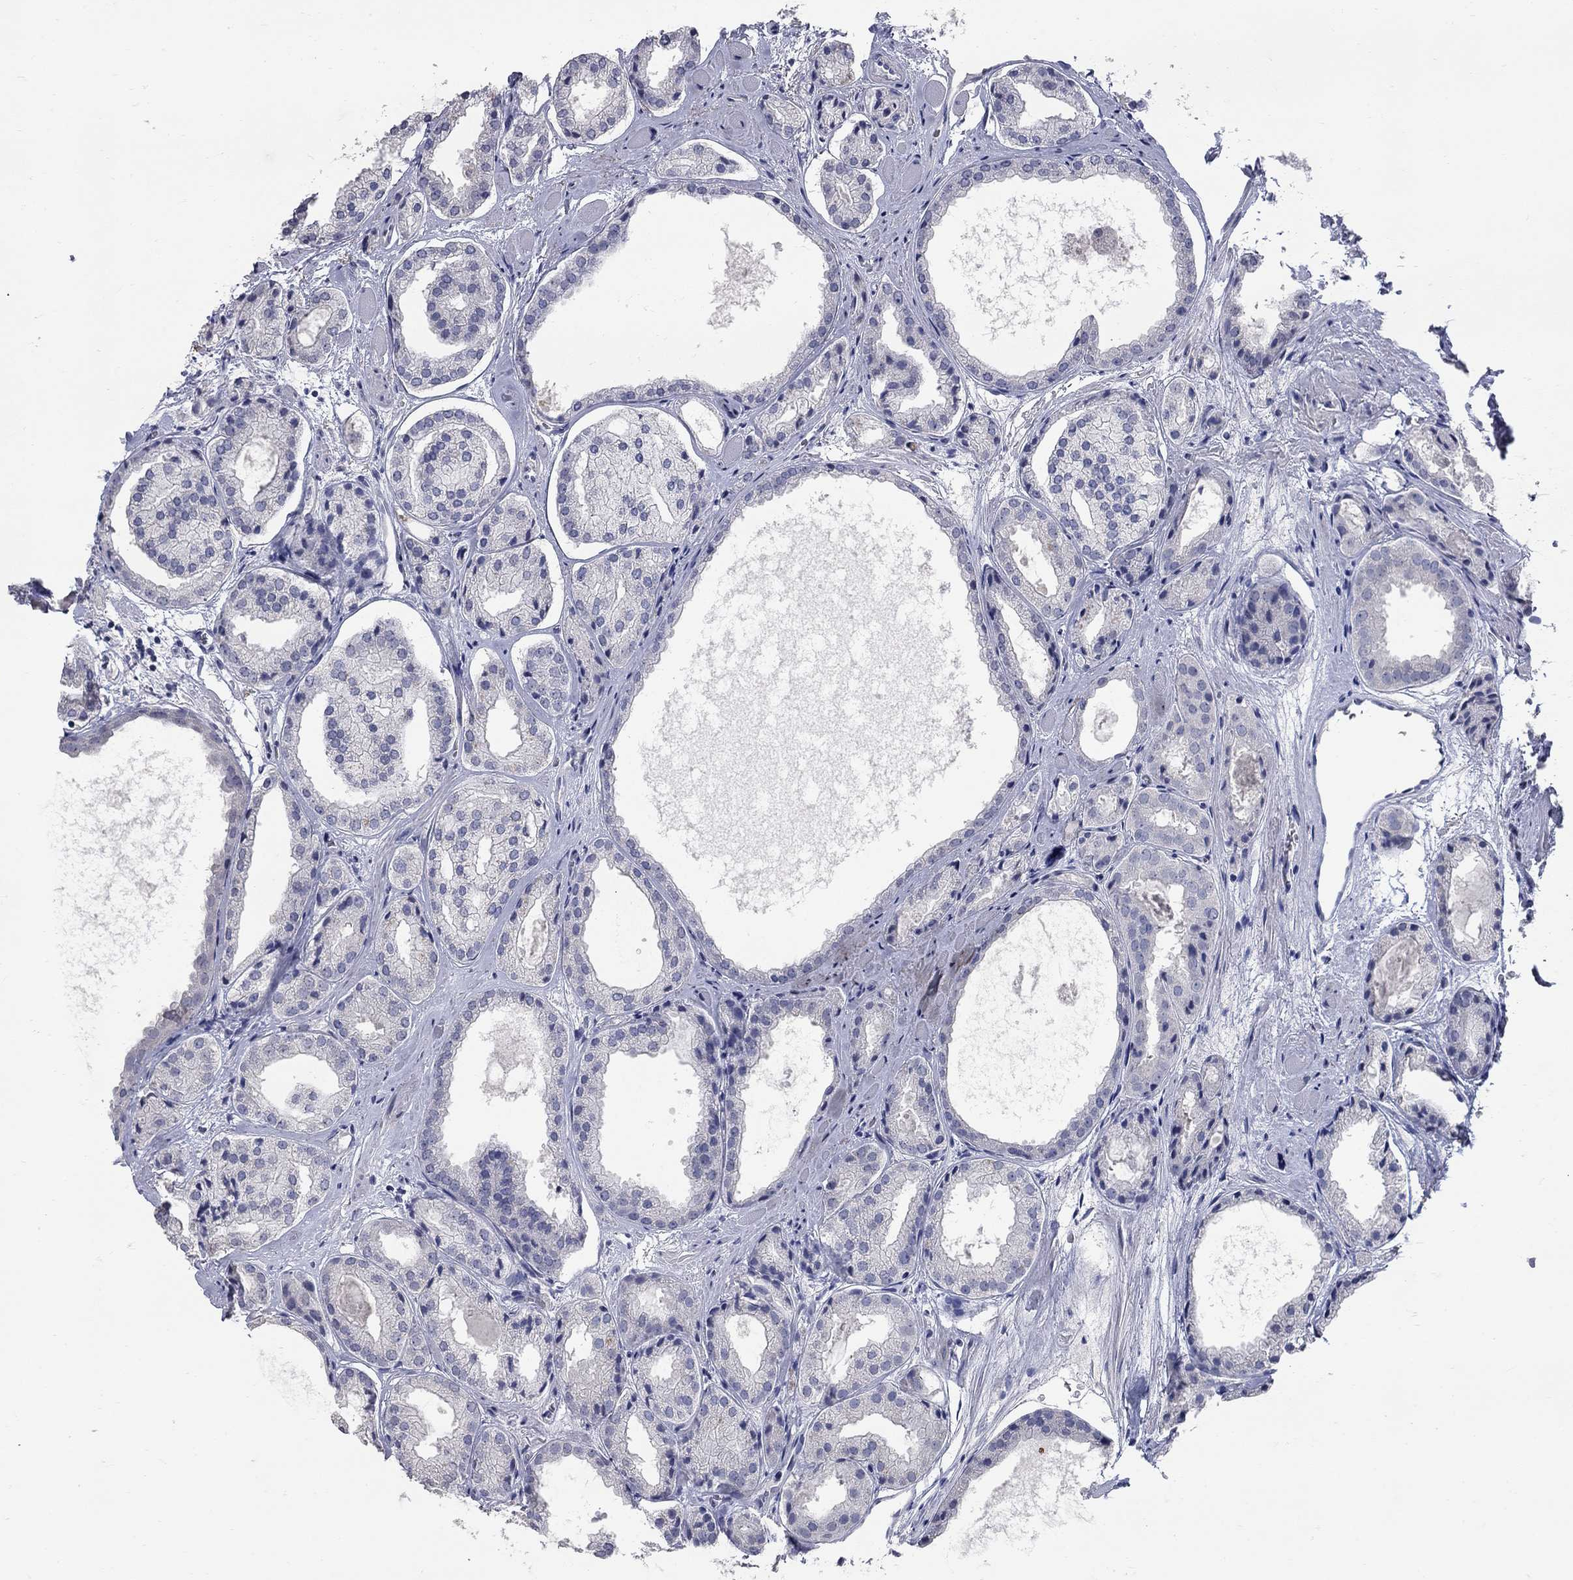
{"staining": {"intensity": "negative", "quantity": "none", "location": "none"}, "tissue": "prostate cancer", "cell_type": "Tumor cells", "image_type": "cancer", "snomed": [{"axis": "morphology", "description": "Adenocarcinoma, Low grade"}, {"axis": "topography", "description": "Prostate"}], "caption": "Tumor cells show no significant expression in prostate cancer.", "gene": "SYT12", "patient": {"sex": "male", "age": 69}}